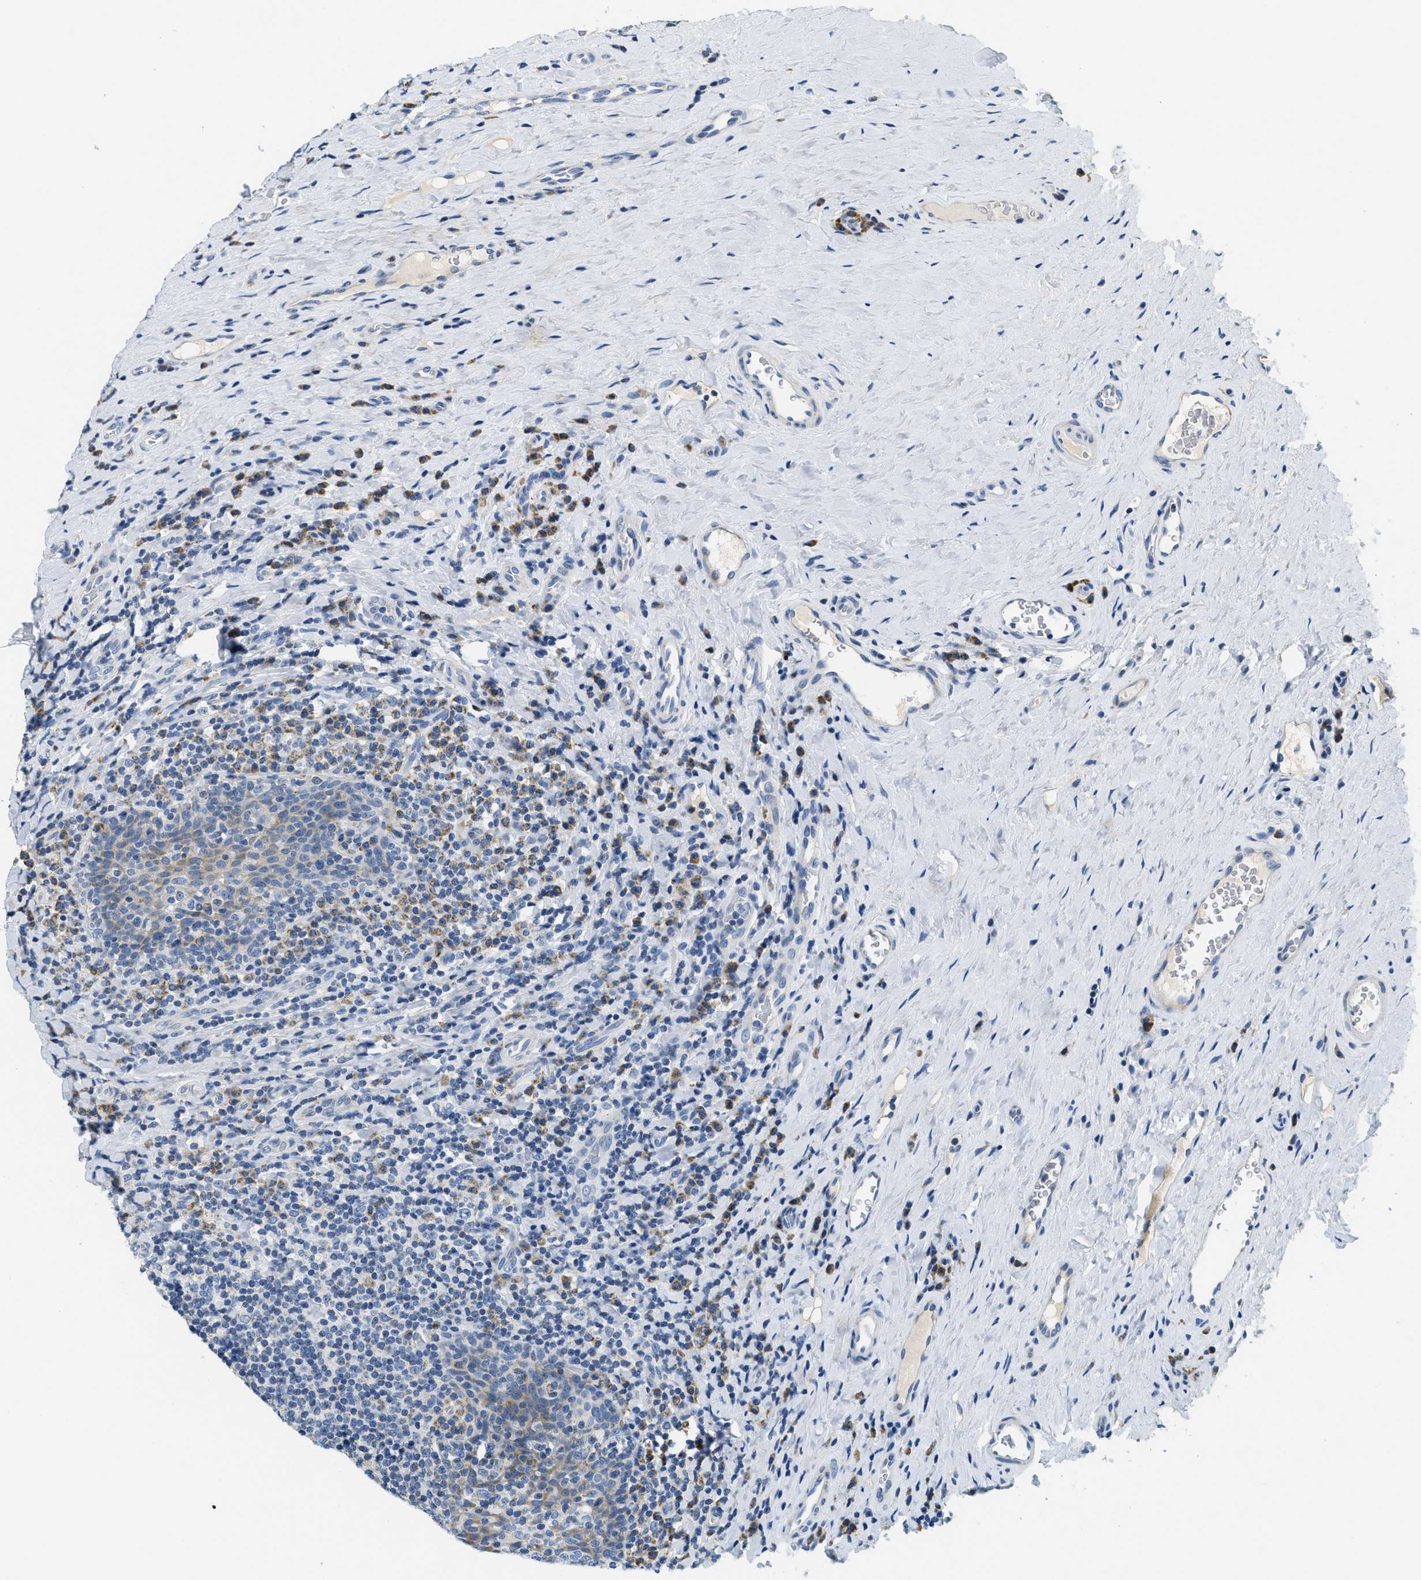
{"staining": {"intensity": "weak", "quantity": "25%-75%", "location": "cytoplasmic/membranous"}, "tissue": "tonsil", "cell_type": "Germinal center cells", "image_type": "normal", "snomed": [{"axis": "morphology", "description": "Normal tissue, NOS"}, {"axis": "topography", "description": "Tonsil"}], "caption": "Immunohistochemistry (IHC) of normal tonsil exhibits low levels of weak cytoplasmic/membranous expression in approximately 25%-75% of germinal center cells.", "gene": "CA4", "patient": {"sex": "male", "age": 17}}